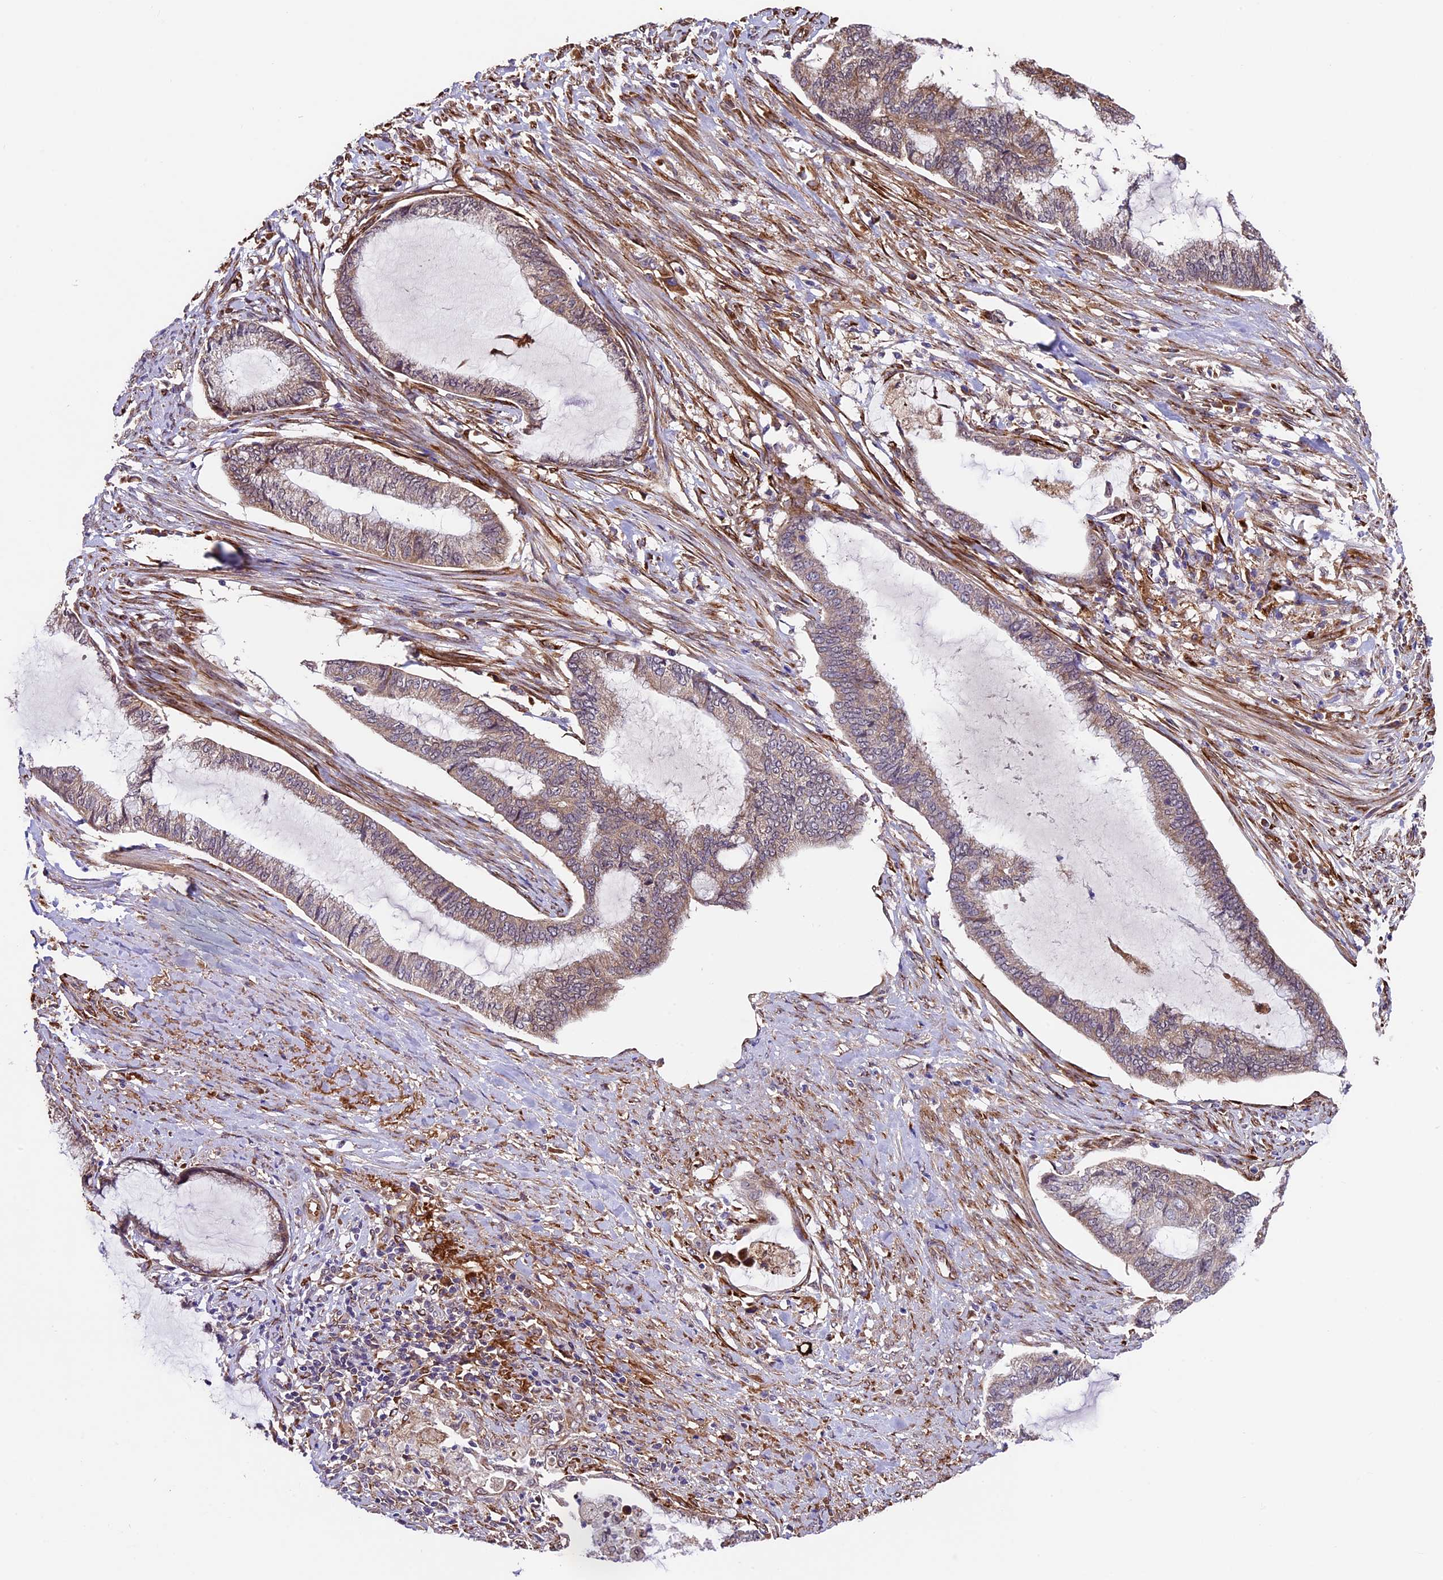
{"staining": {"intensity": "weak", "quantity": "25%-75%", "location": "cytoplasmic/membranous"}, "tissue": "endometrial cancer", "cell_type": "Tumor cells", "image_type": "cancer", "snomed": [{"axis": "morphology", "description": "Adenocarcinoma, NOS"}, {"axis": "topography", "description": "Endometrium"}], "caption": "A photomicrograph of human adenocarcinoma (endometrial) stained for a protein reveals weak cytoplasmic/membranous brown staining in tumor cells.", "gene": "LSM7", "patient": {"sex": "female", "age": 86}}